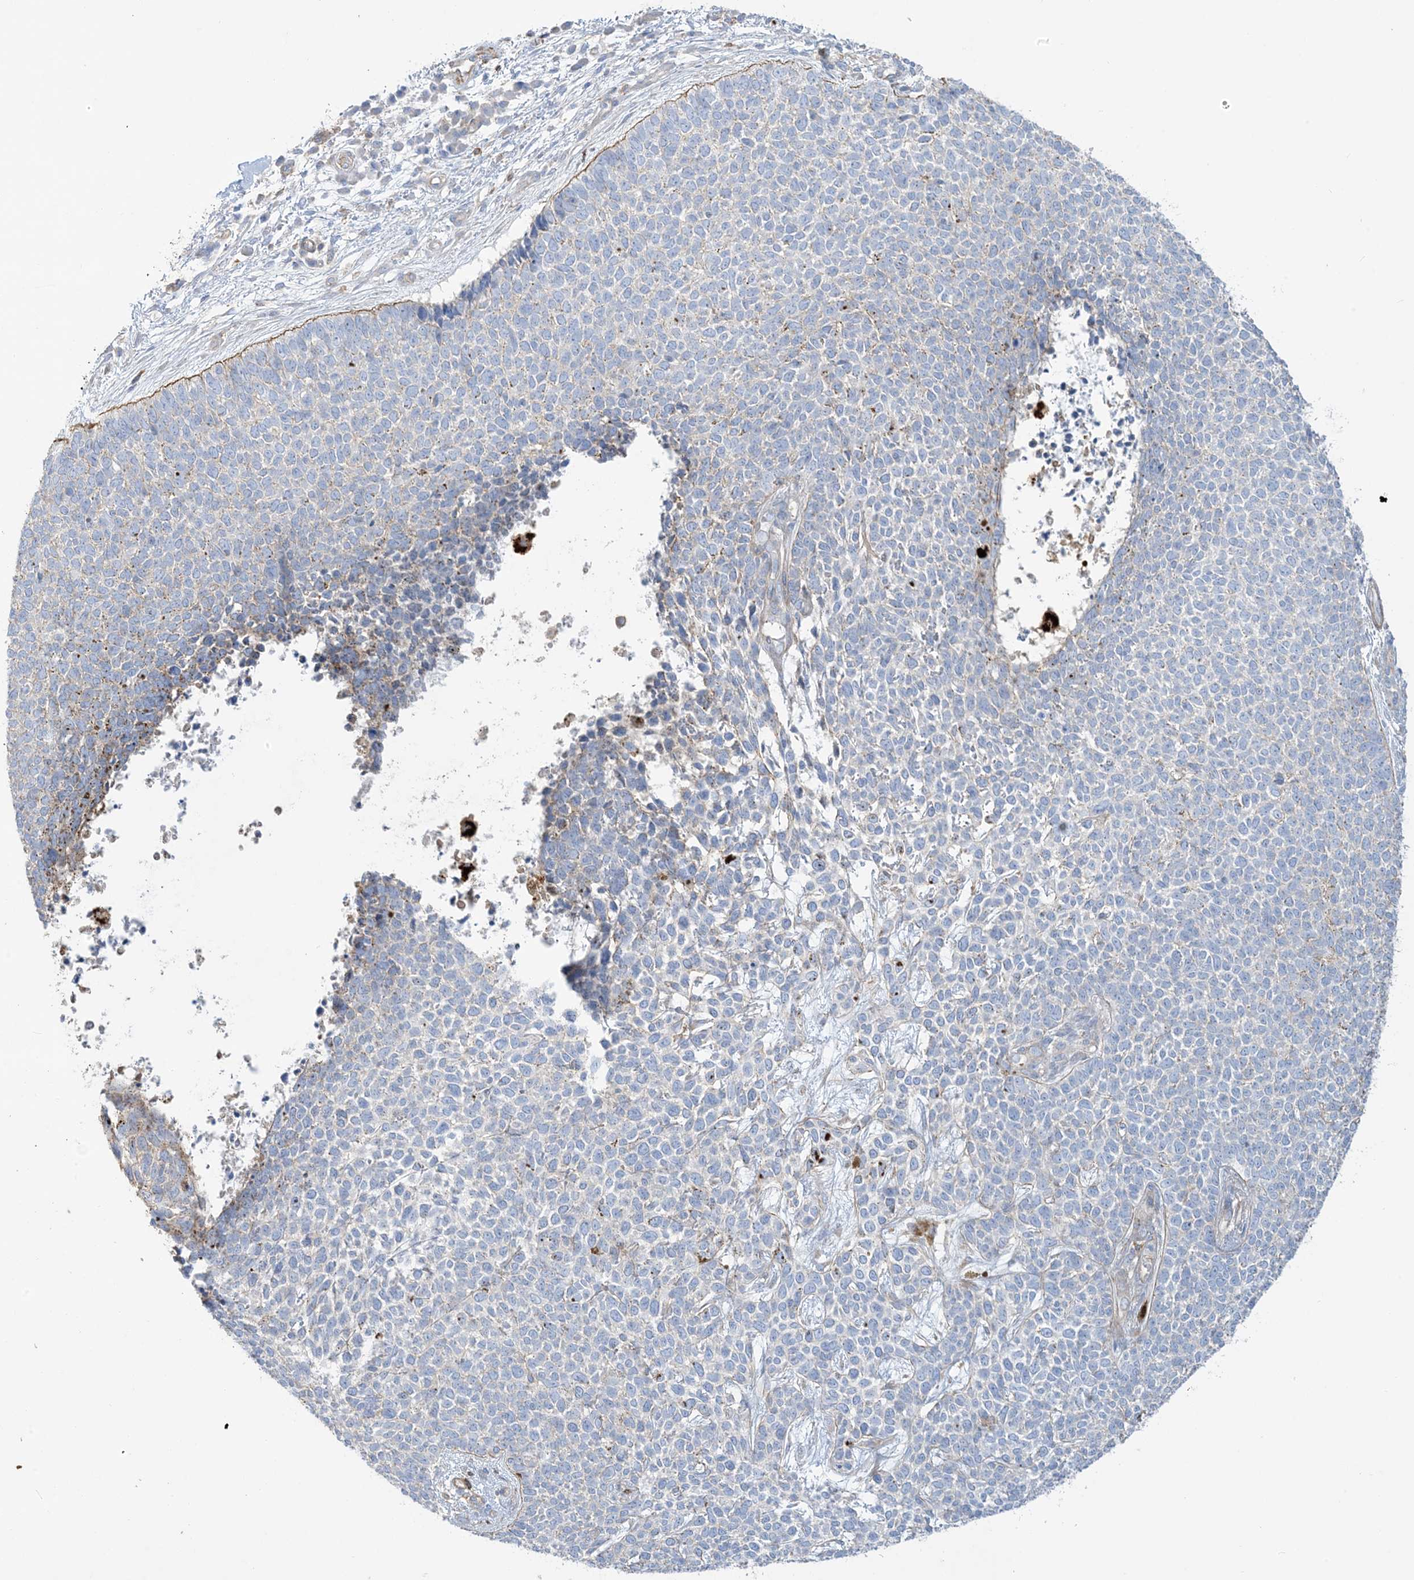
{"staining": {"intensity": "negative", "quantity": "none", "location": "none"}, "tissue": "skin cancer", "cell_type": "Tumor cells", "image_type": "cancer", "snomed": [{"axis": "morphology", "description": "Basal cell carcinoma"}, {"axis": "topography", "description": "Skin"}], "caption": "Micrograph shows no significant protein positivity in tumor cells of skin cancer (basal cell carcinoma).", "gene": "GTF3C2", "patient": {"sex": "female", "age": 84}}